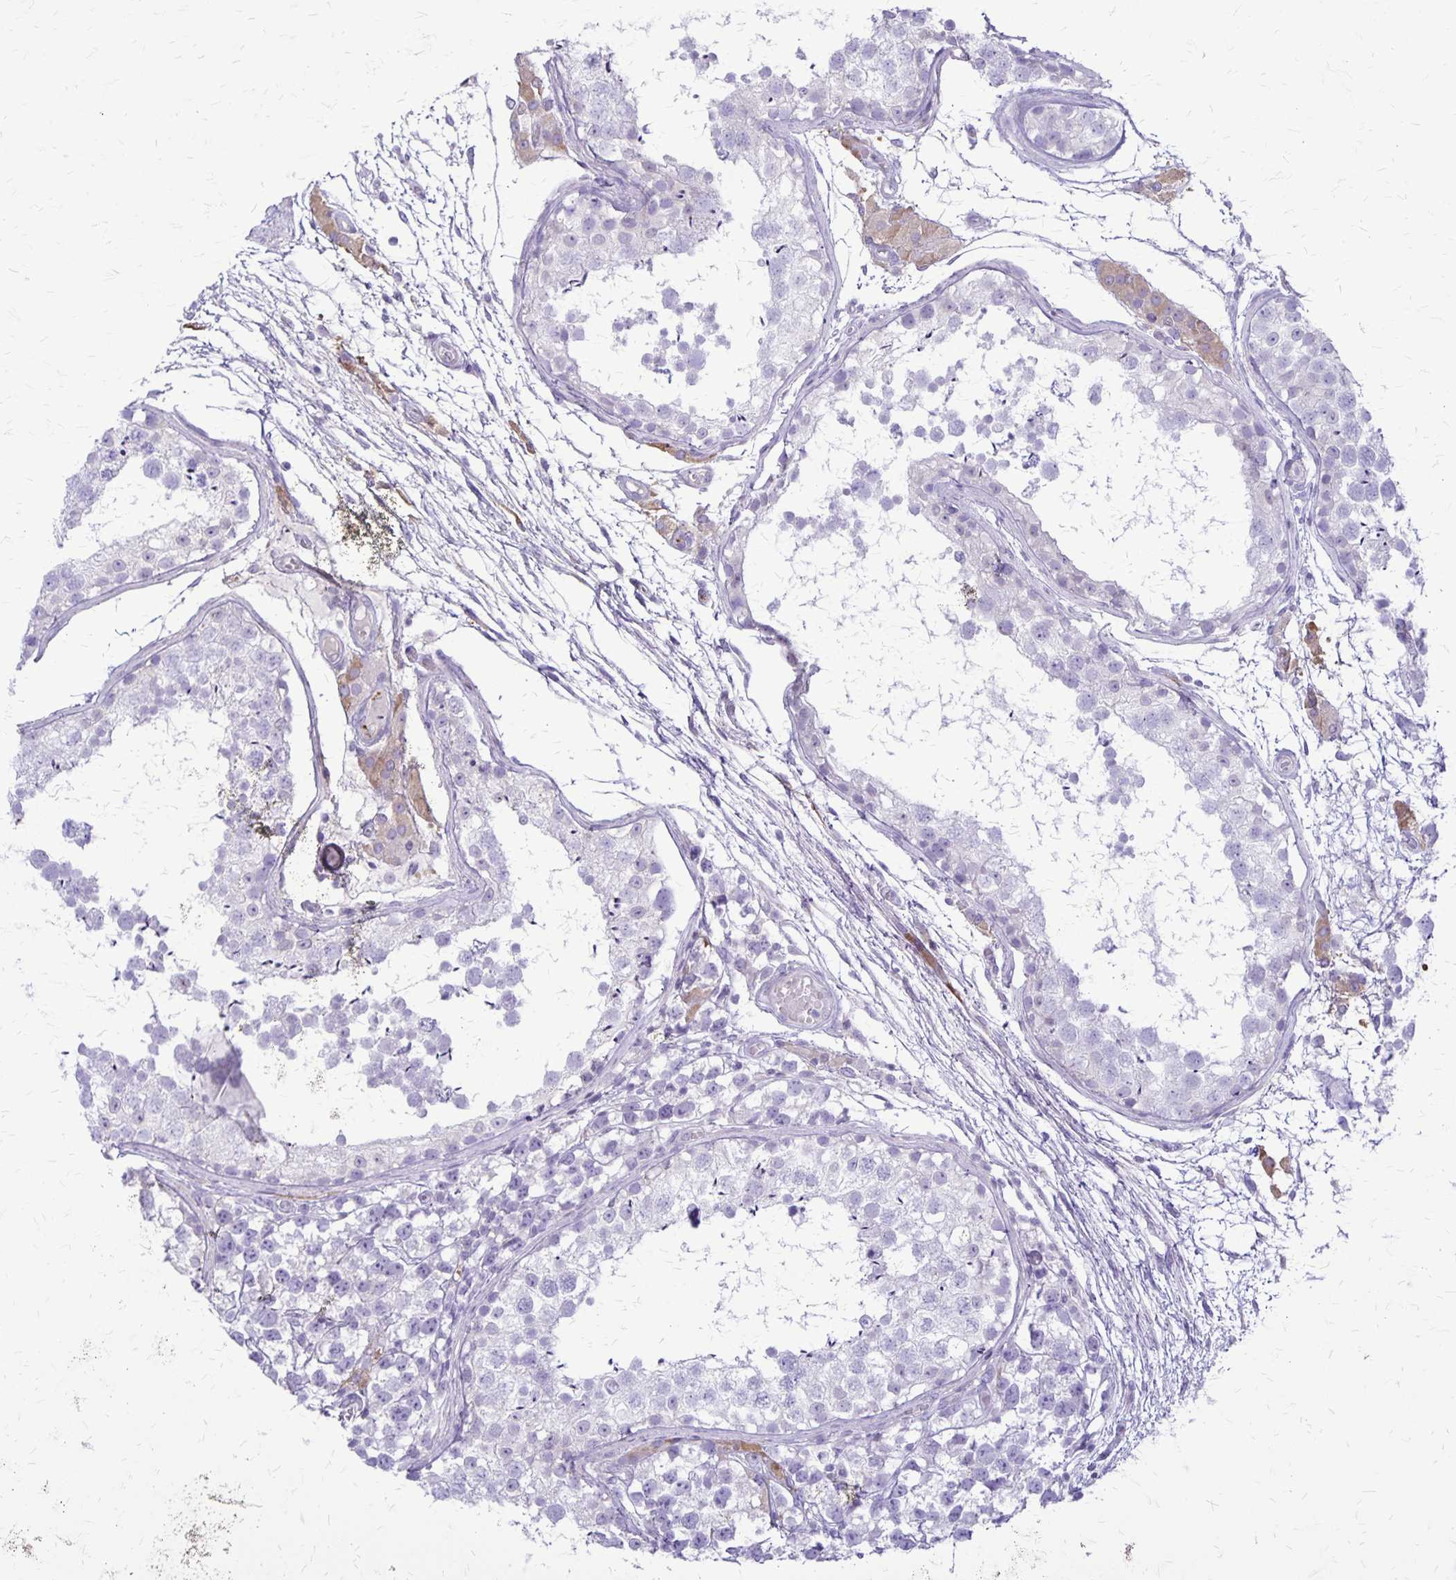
{"staining": {"intensity": "negative", "quantity": "none", "location": "none"}, "tissue": "testis", "cell_type": "Cells in seminiferous ducts", "image_type": "normal", "snomed": [{"axis": "morphology", "description": "Normal tissue, NOS"}, {"axis": "morphology", "description": "Seminoma, NOS"}, {"axis": "topography", "description": "Testis"}], "caption": "The immunohistochemistry image has no significant expression in cells in seminiferous ducts of testis.", "gene": "GP9", "patient": {"sex": "male", "age": 29}}